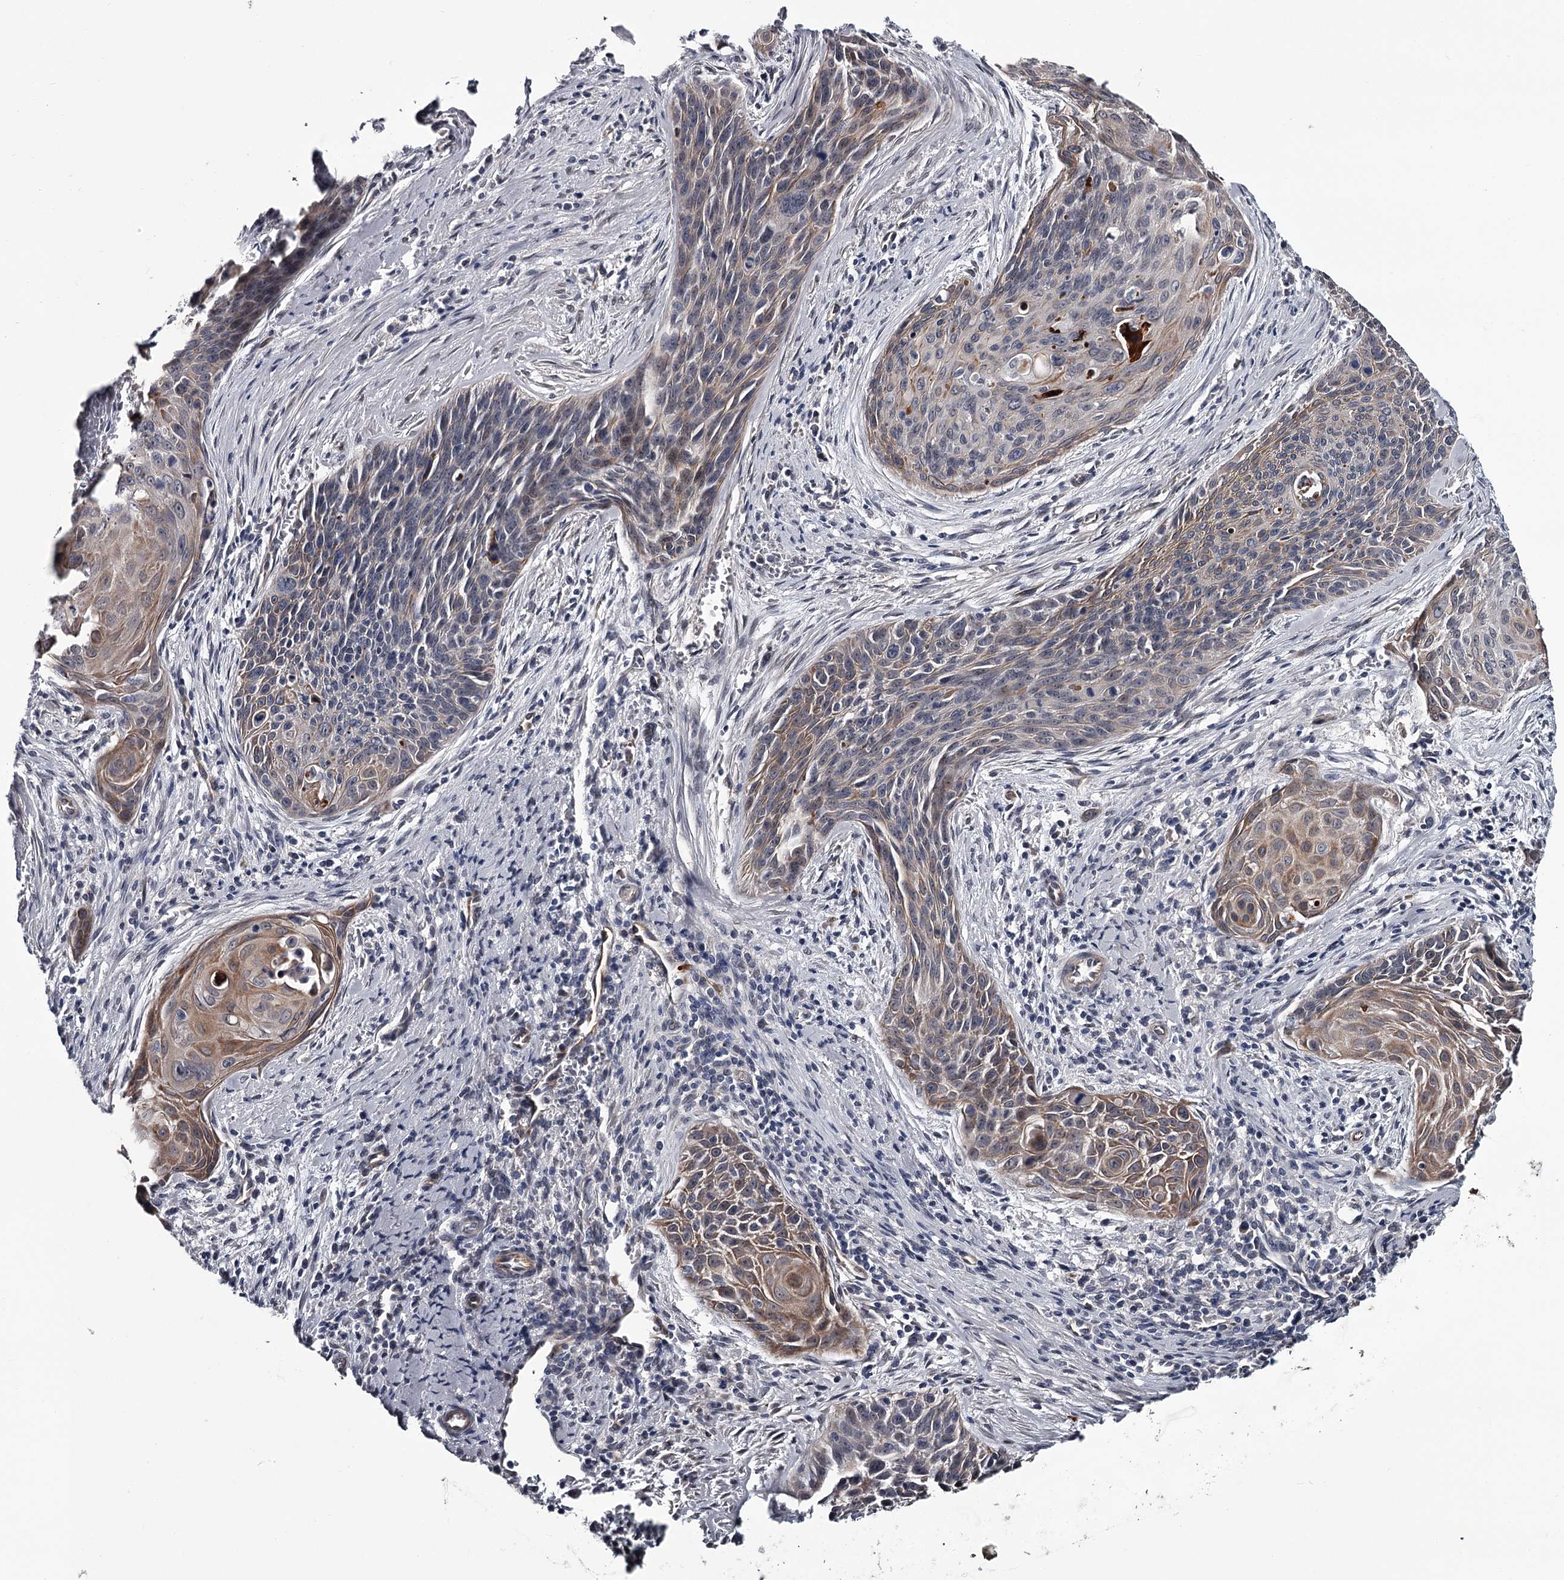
{"staining": {"intensity": "moderate", "quantity": "25%-75%", "location": "cytoplasmic/membranous"}, "tissue": "cervical cancer", "cell_type": "Tumor cells", "image_type": "cancer", "snomed": [{"axis": "morphology", "description": "Squamous cell carcinoma, NOS"}, {"axis": "topography", "description": "Cervix"}], "caption": "Approximately 25%-75% of tumor cells in human cervical squamous cell carcinoma reveal moderate cytoplasmic/membranous protein expression as visualized by brown immunohistochemical staining.", "gene": "PRPF40B", "patient": {"sex": "female", "age": 55}}